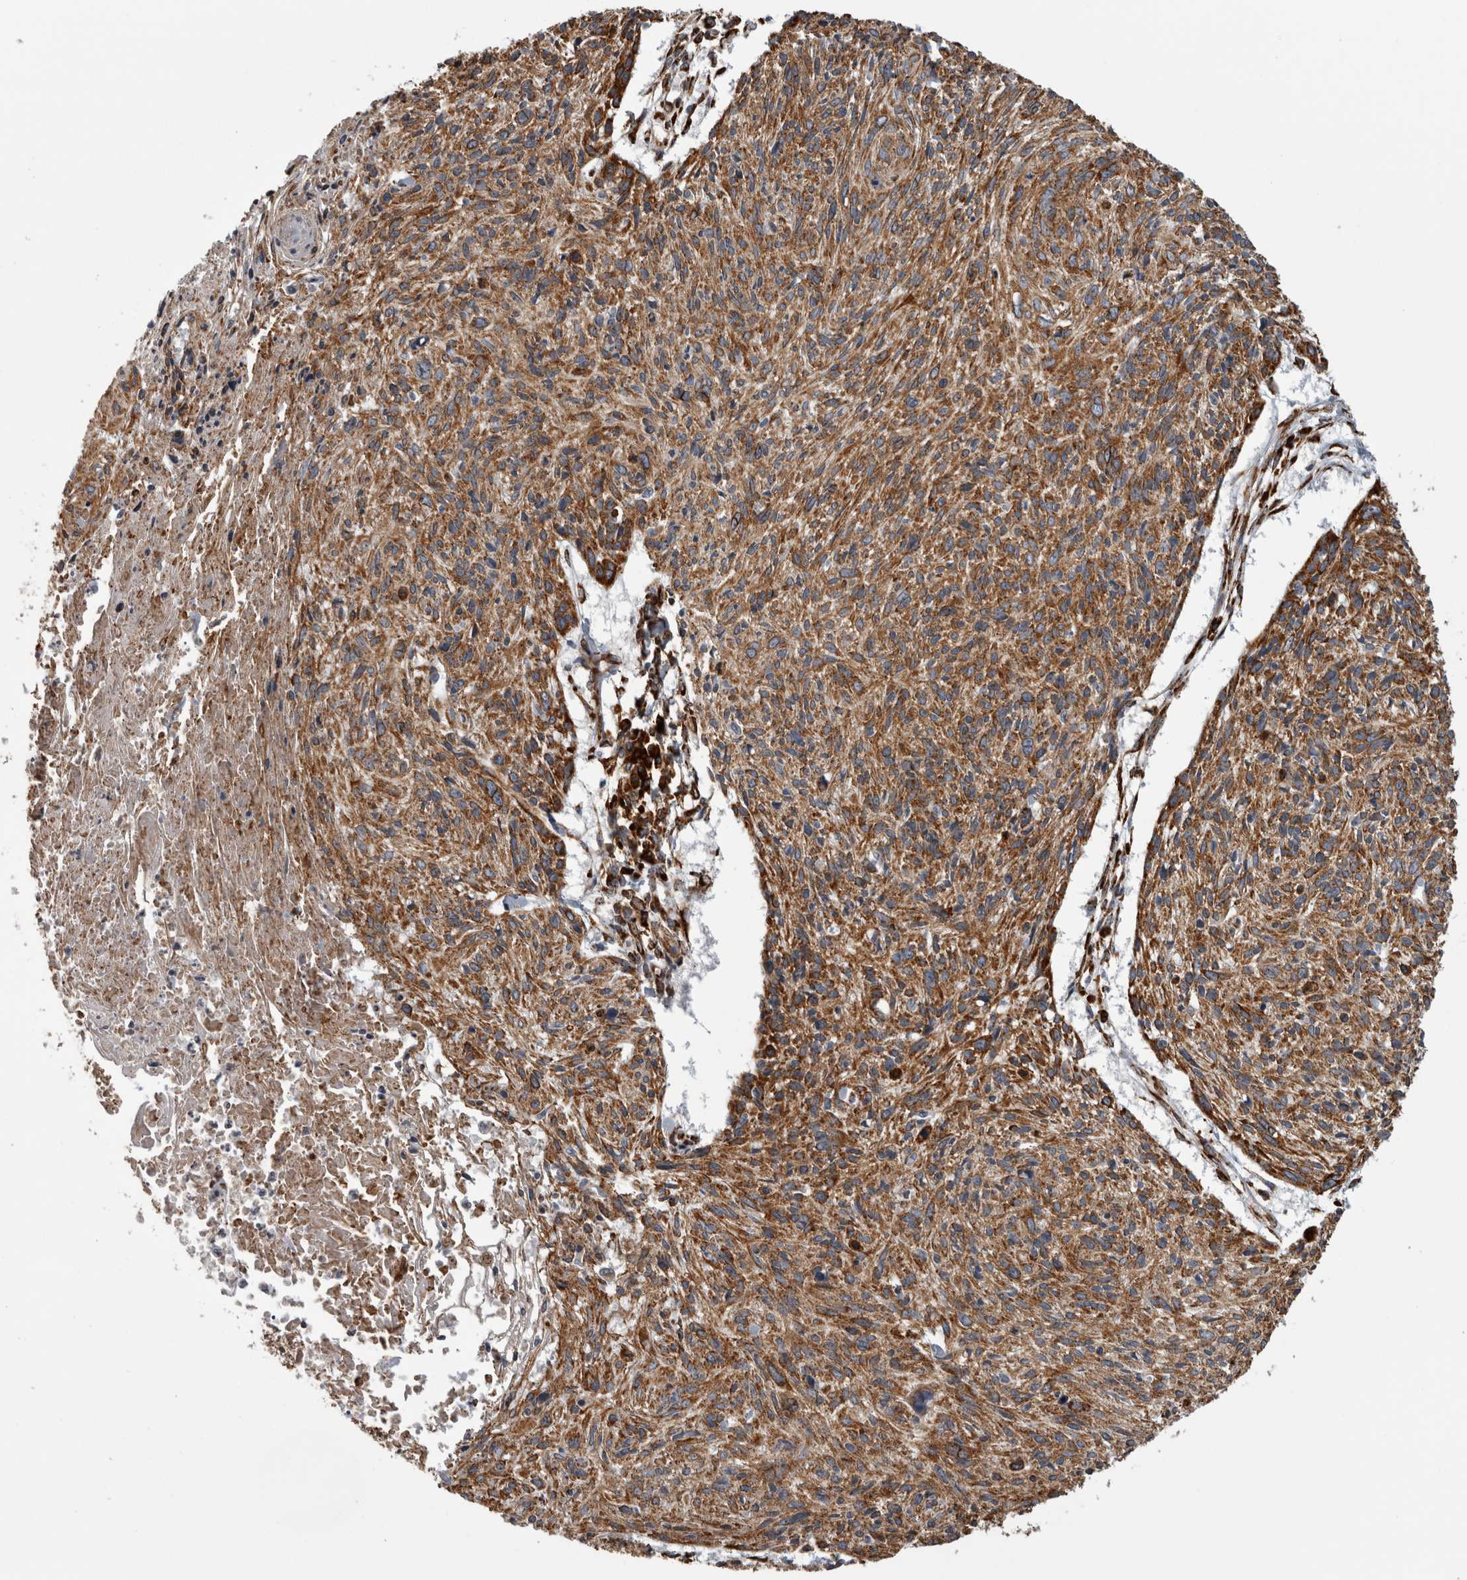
{"staining": {"intensity": "strong", "quantity": ">75%", "location": "cytoplasmic/membranous"}, "tissue": "cervical cancer", "cell_type": "Tumor cells", "image_type": "cancer", "snomed": [{"axis": "morphology", "description": "Squamous cell carcinoma, NOS"}, {"axis": "topography", "description": "Cervix"}], "caption": "DAB (3,3'-diaminobenzidine) immunohistochemical staining of squamous cell carcinoma (cervical) exhibits strong cytoplasmic/membranous protein positivity in about >75% of tumor cells.", "gene": "FHIP2B", "patient": {"sex": "female", "age": 51}}